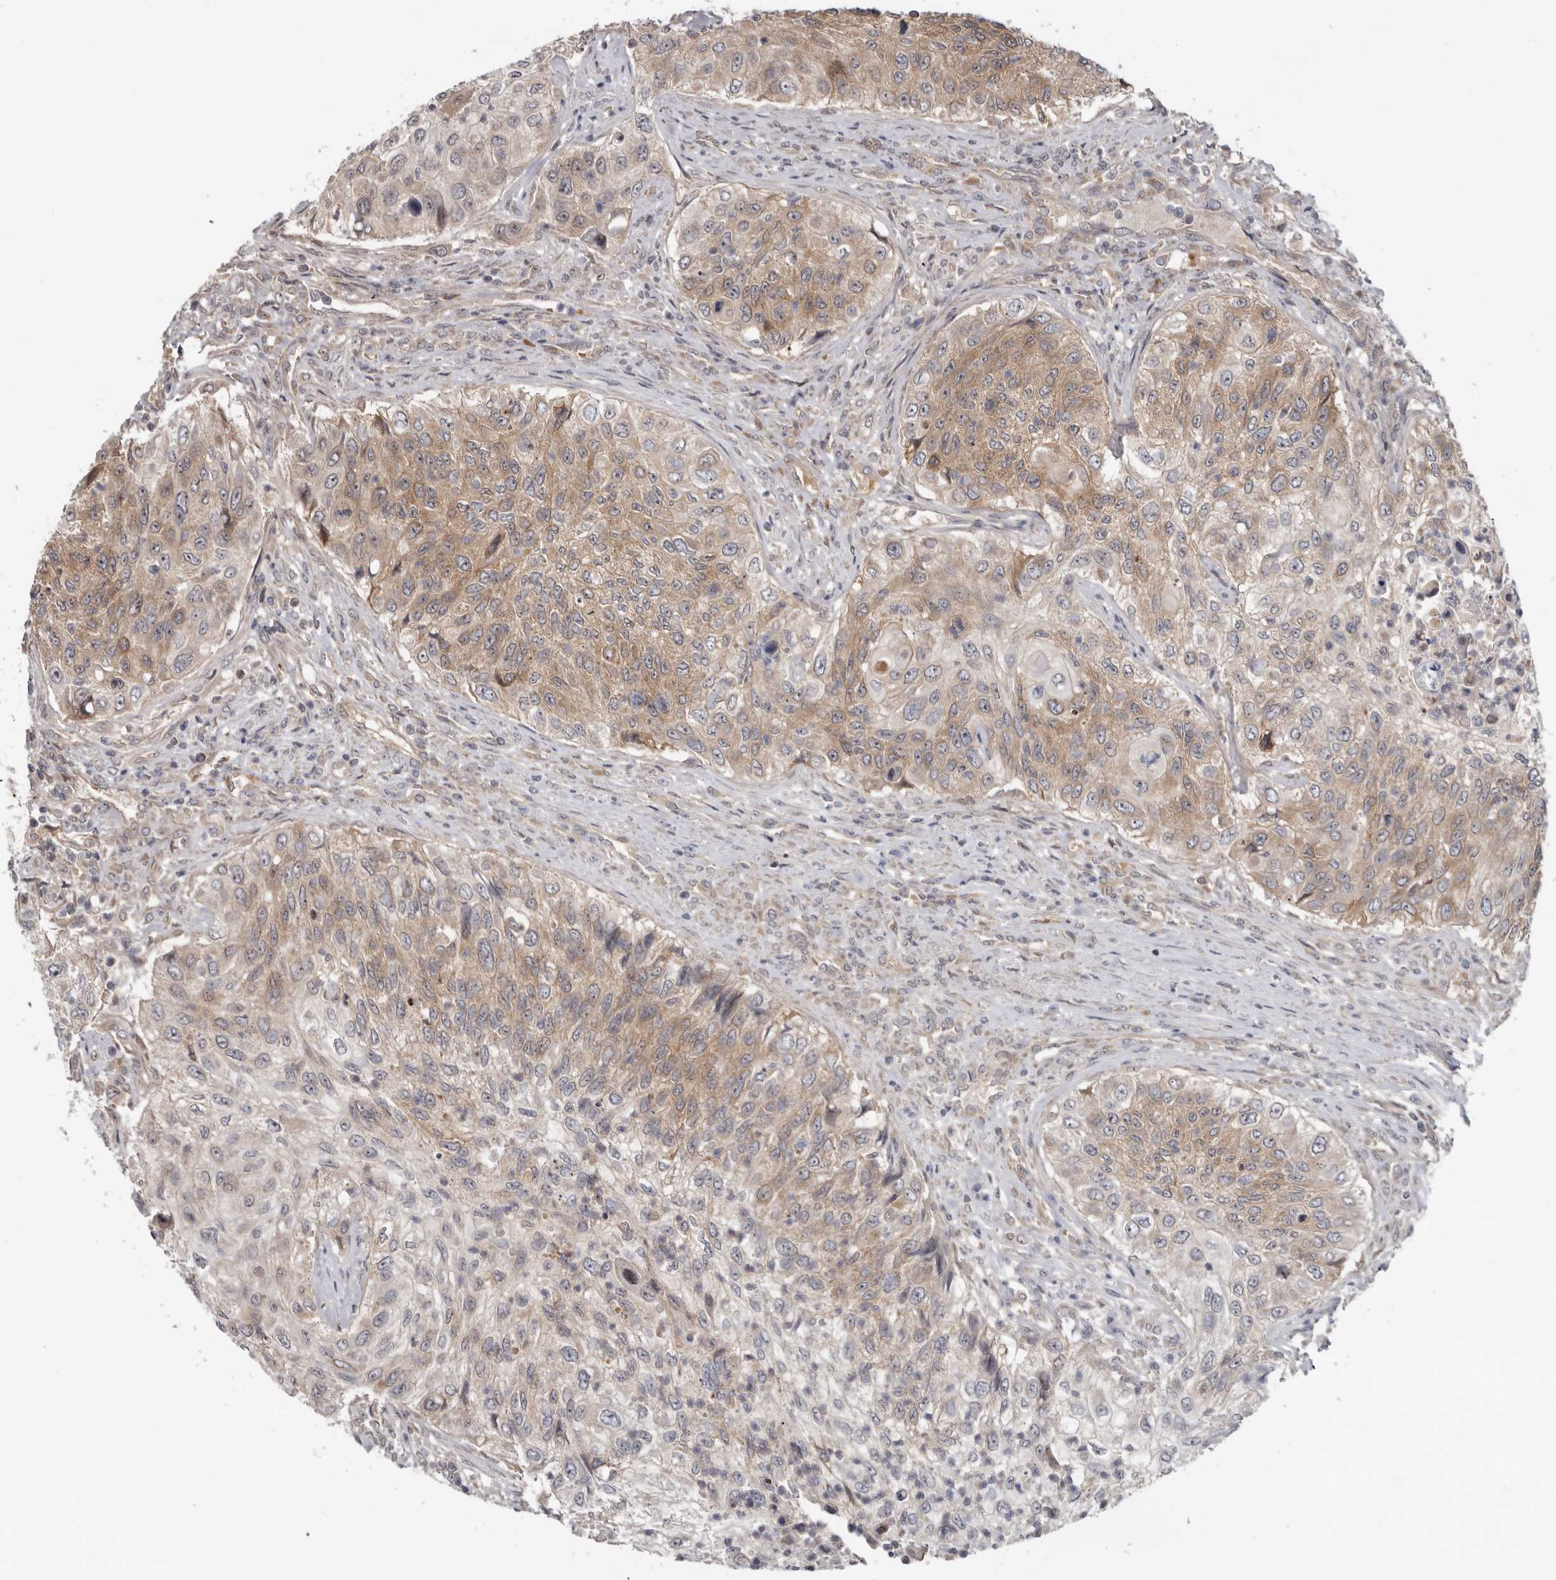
{"staining": {"intensity": "moderate", "quantity": "25%-75%", "location": "cytoplasmic/membranous"}, "tissue": "urothelial cancer", "cell_type": "Tumor cells", "image_type": "cancer", "snomed": [{"axis": "morphology", "description": "Urothelial carcinoma, High grade"}, {"axis": "topography", "description": "Urinary bladder"}], "caption": "Protein staining demonstrates moderate cytoplasmic/membranous staining in about 25%-75% of tumor cells in high-grade urothelial carcinoma.", "gene": "BAD", "patient": {"sex": "female", "age": 60}}